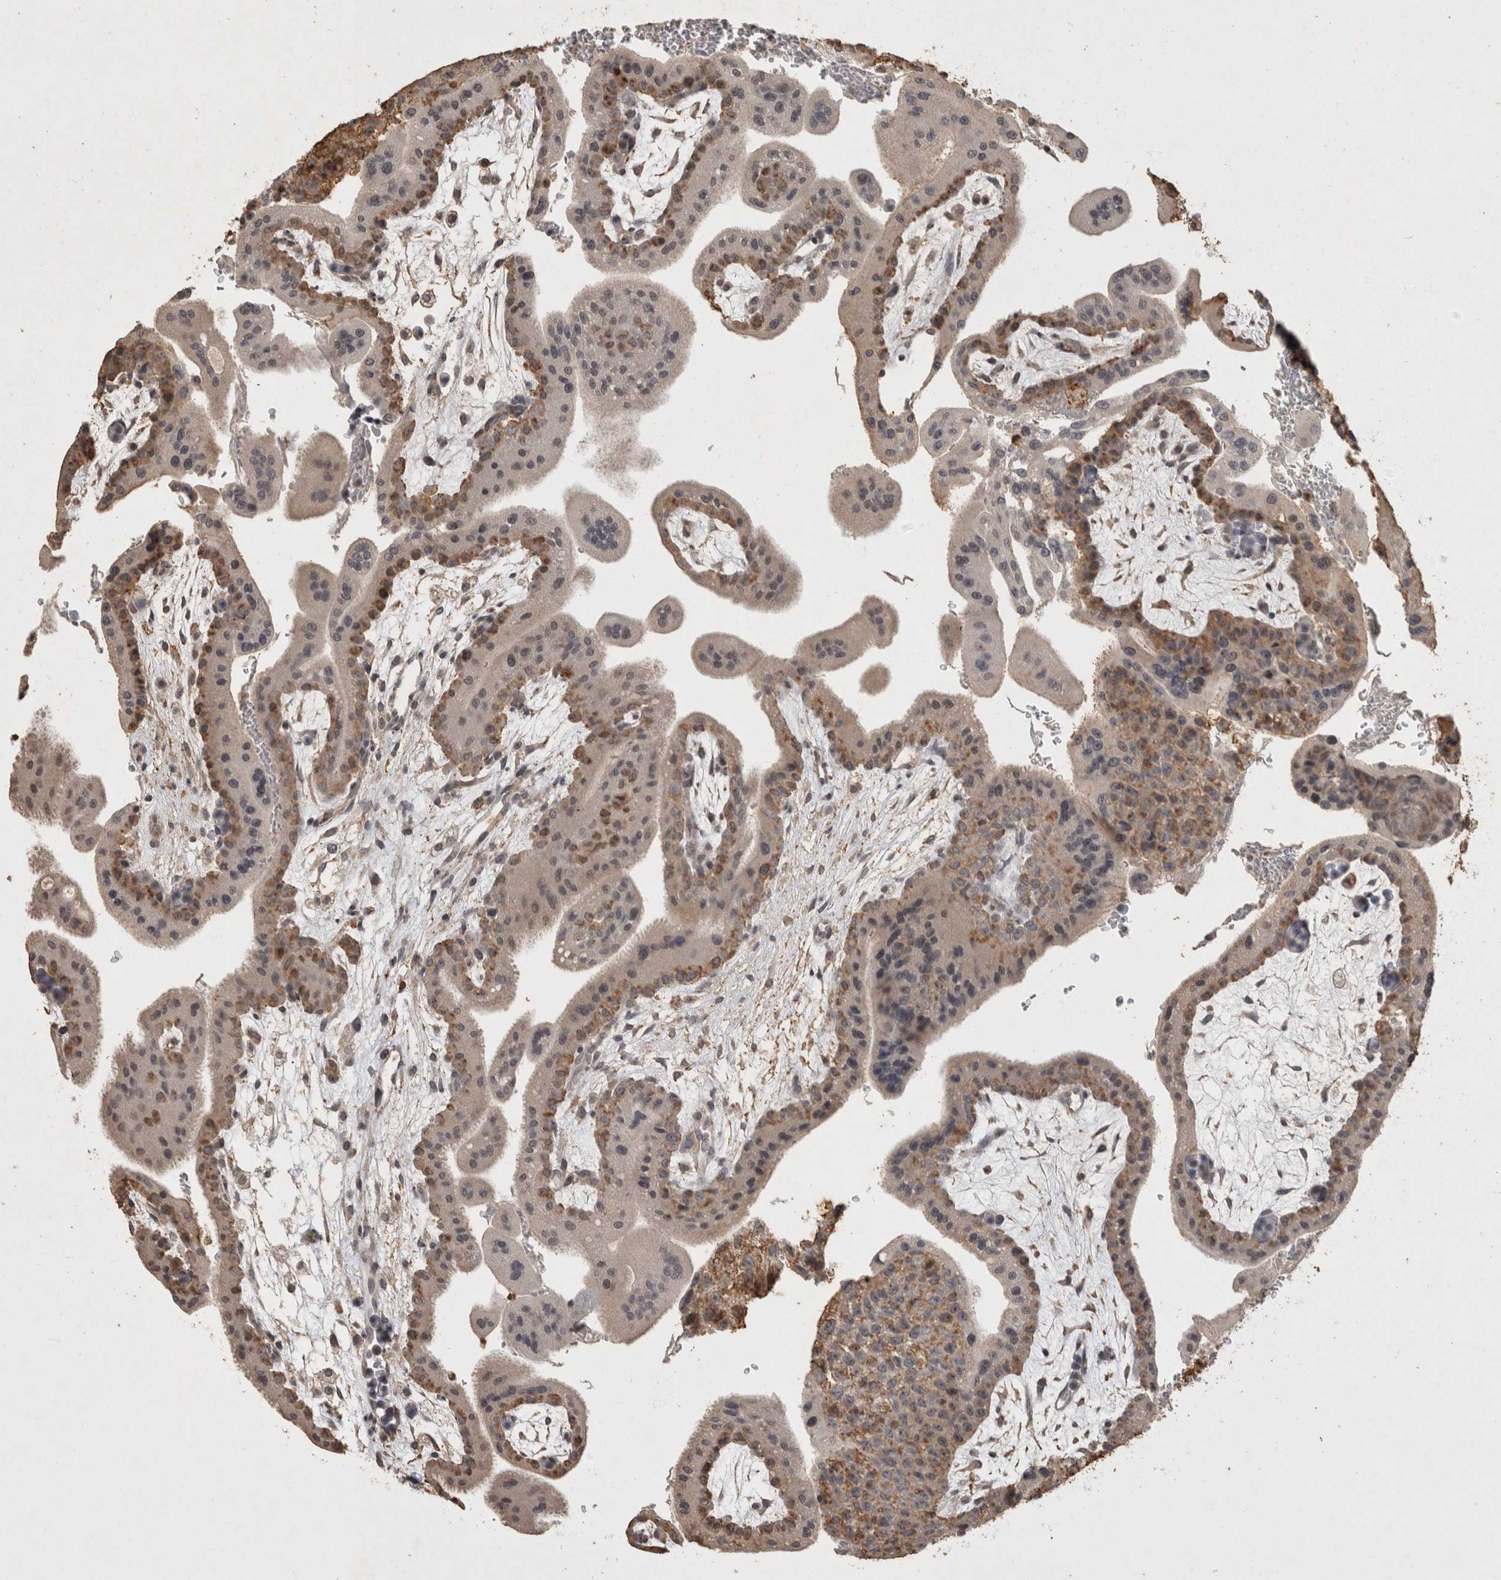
{"staining": {"intensity": "moderate", "quantity": ">75%", "location": "cytoplasmic/membranous"}, "tissue": "placenta", "cell_type": "Decidual cells", "image_type": "normal", "snomed": [{"axis": "morphology", "description": "Normal tissue, NOS"}, {"axis": "topography", "description": "Placenta"}], "caption": "Immunohistochemical staining of benign human placenta shows >75% levels of moderate cytoplasmic/membranous protein positivity in about >75% of decidual cells.", "gene": "HRK", "patient": {"sex": "female", "age": 35}}